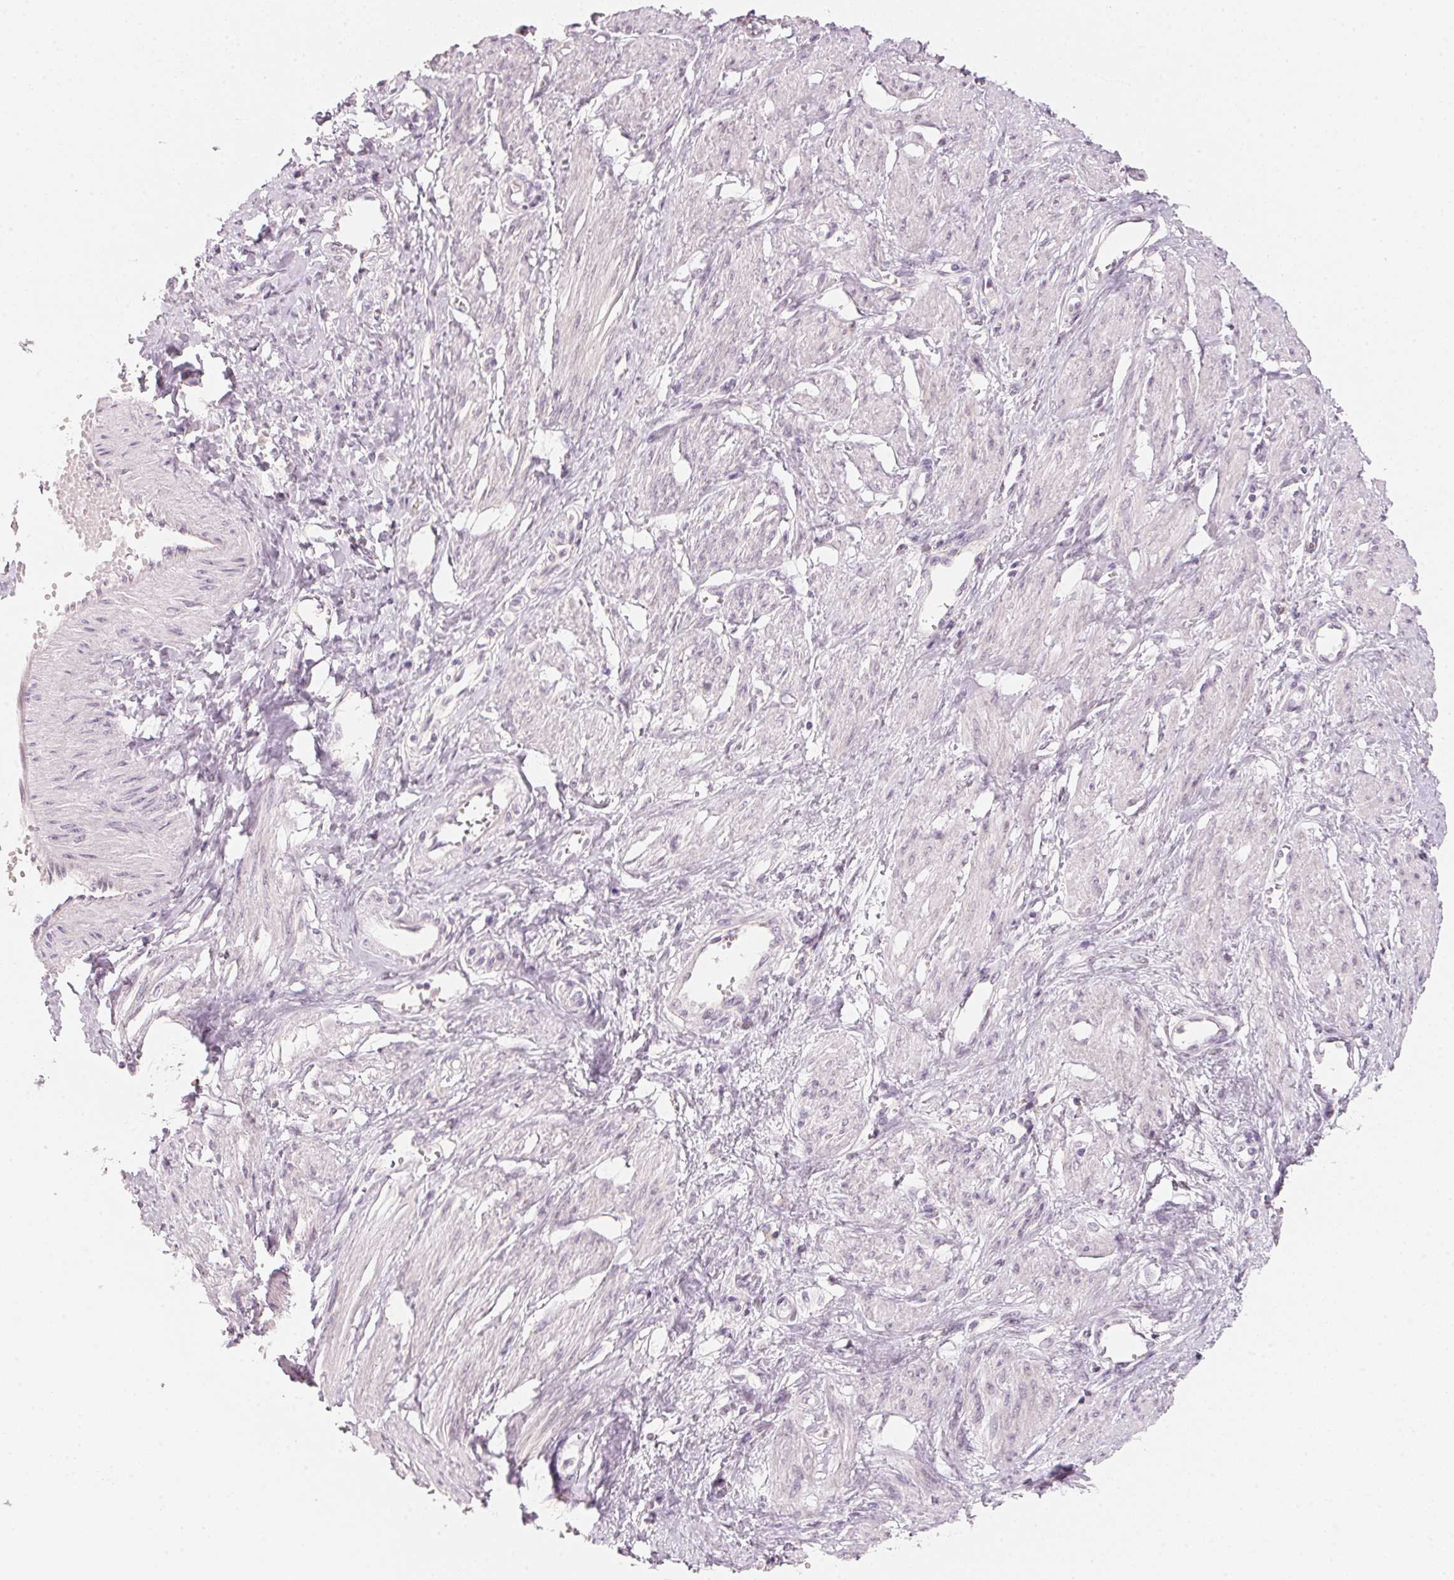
{"staining": {"intensity": "negative", "quantity": "none", "location": "none"}, "tissue": "smooth muscle", "cell_type": "Smooth muscle cells", "image_type": "normal", "snomed": [{"axis": "morphology", "description": "Normal tissue, NOS"}, {"axis": "topography", "description": "Smooth muscle"}, {"axis": "topography", "description": "Uterus"}], "caption": "Micrograph shows no significant protein positivity in smooth muscle cells of benign smooth muscle. (DAB (3,3'-diaminobenzidine) IHC visualized using brightfield microscopy, high magnification).", "gene": "ANKRD31", "patient": {"sex": "female", "age": 39}}